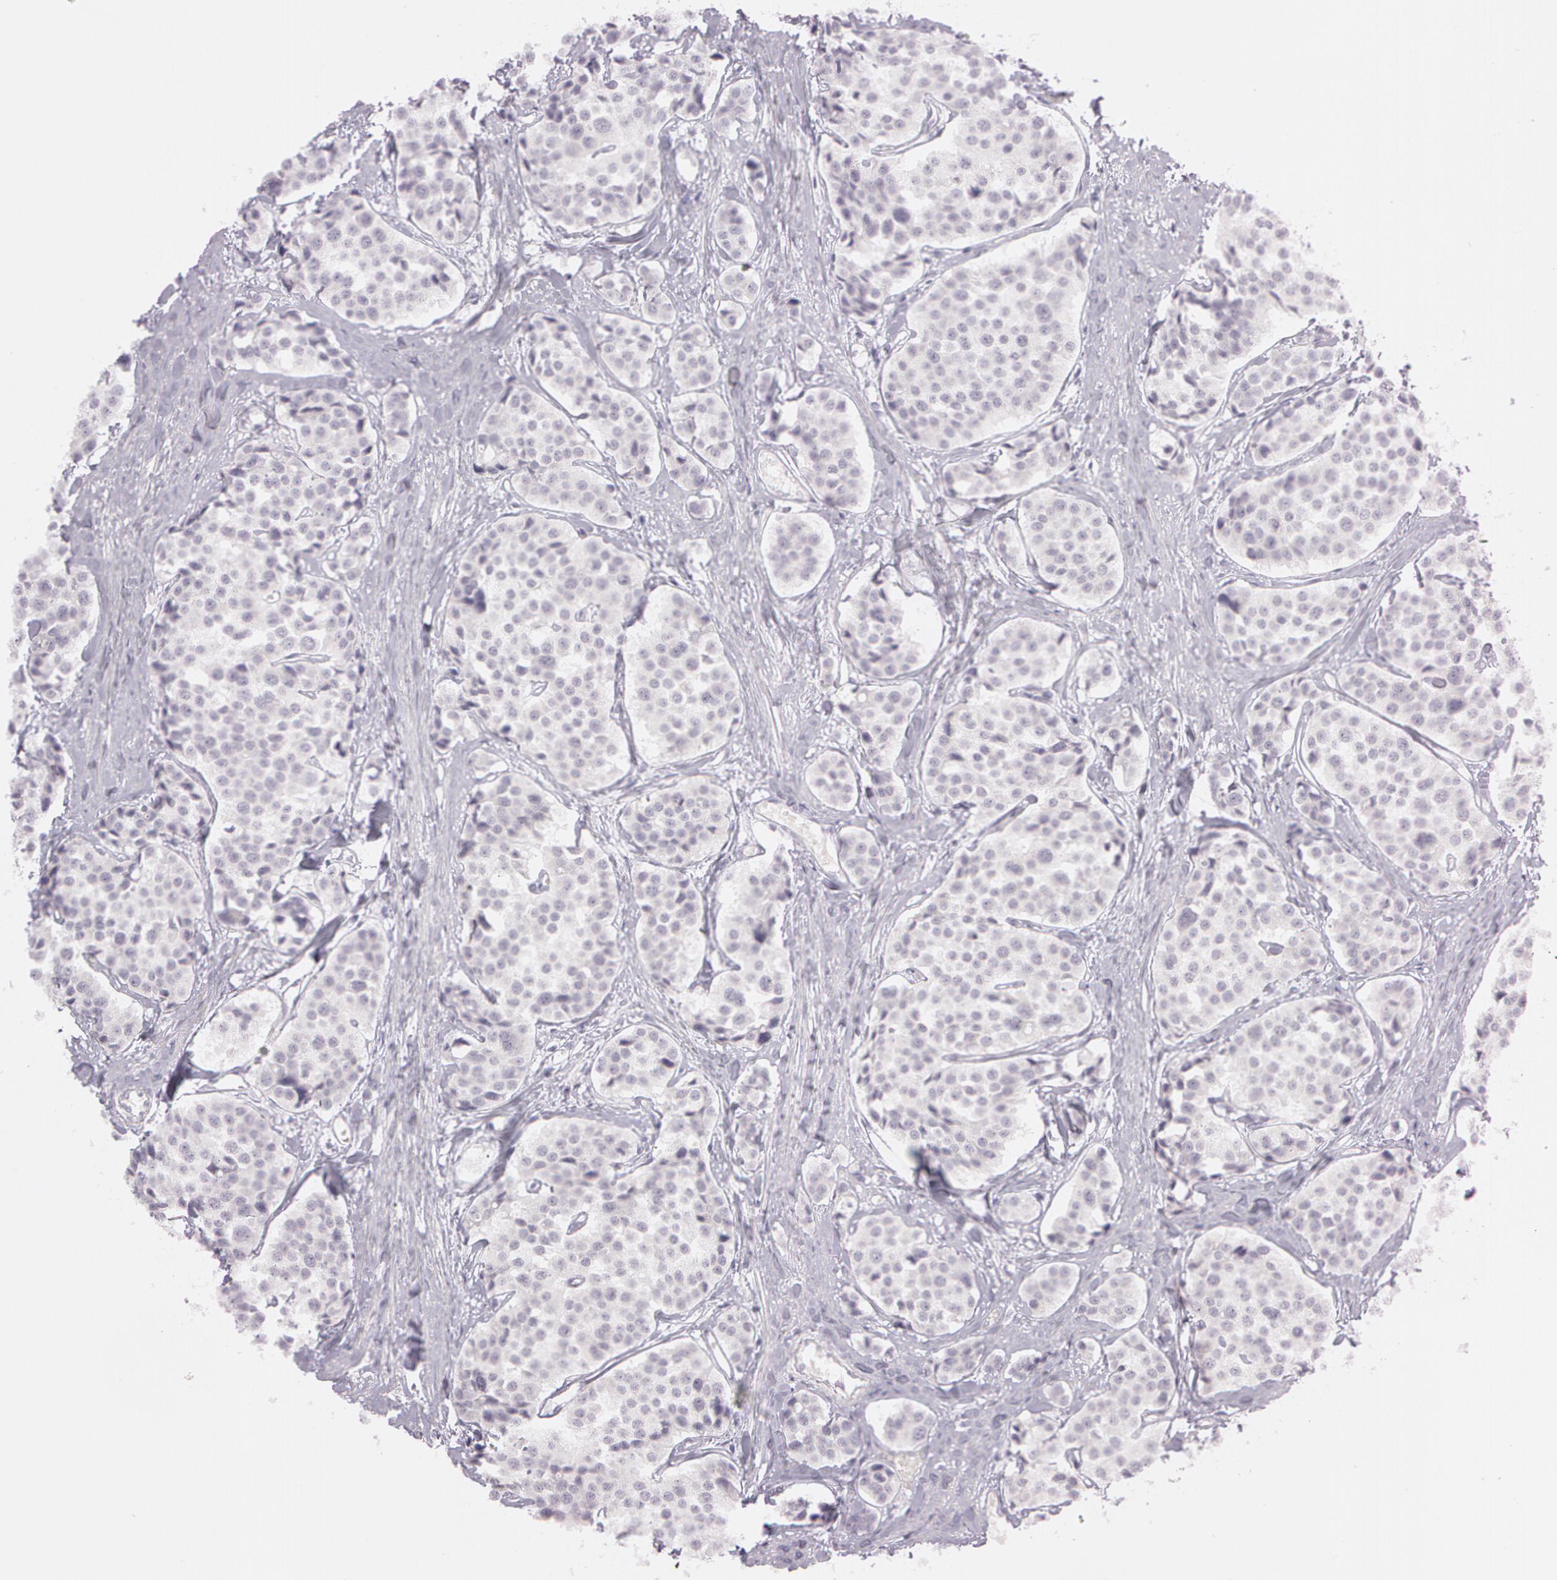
{"staining": {"intensity": "negative", "quantity": "none", "location": "none"}, "tissue": "carcinoid", "cell_type": "Tumor cells", "image_type": "cancer", "snomed": [{"axis": "morphology", "description": "Carcinoid, malignant, NOS"}, {"axis": "topography", "description": "Small intestine"}], "caption": "IHC photomicrograph of human carcinoid (malignant) stained for a protein (brown), which exhibits no expression in tumor cells.", "gene": "OTC", "patient": {"sex": "male", "age": 60}}